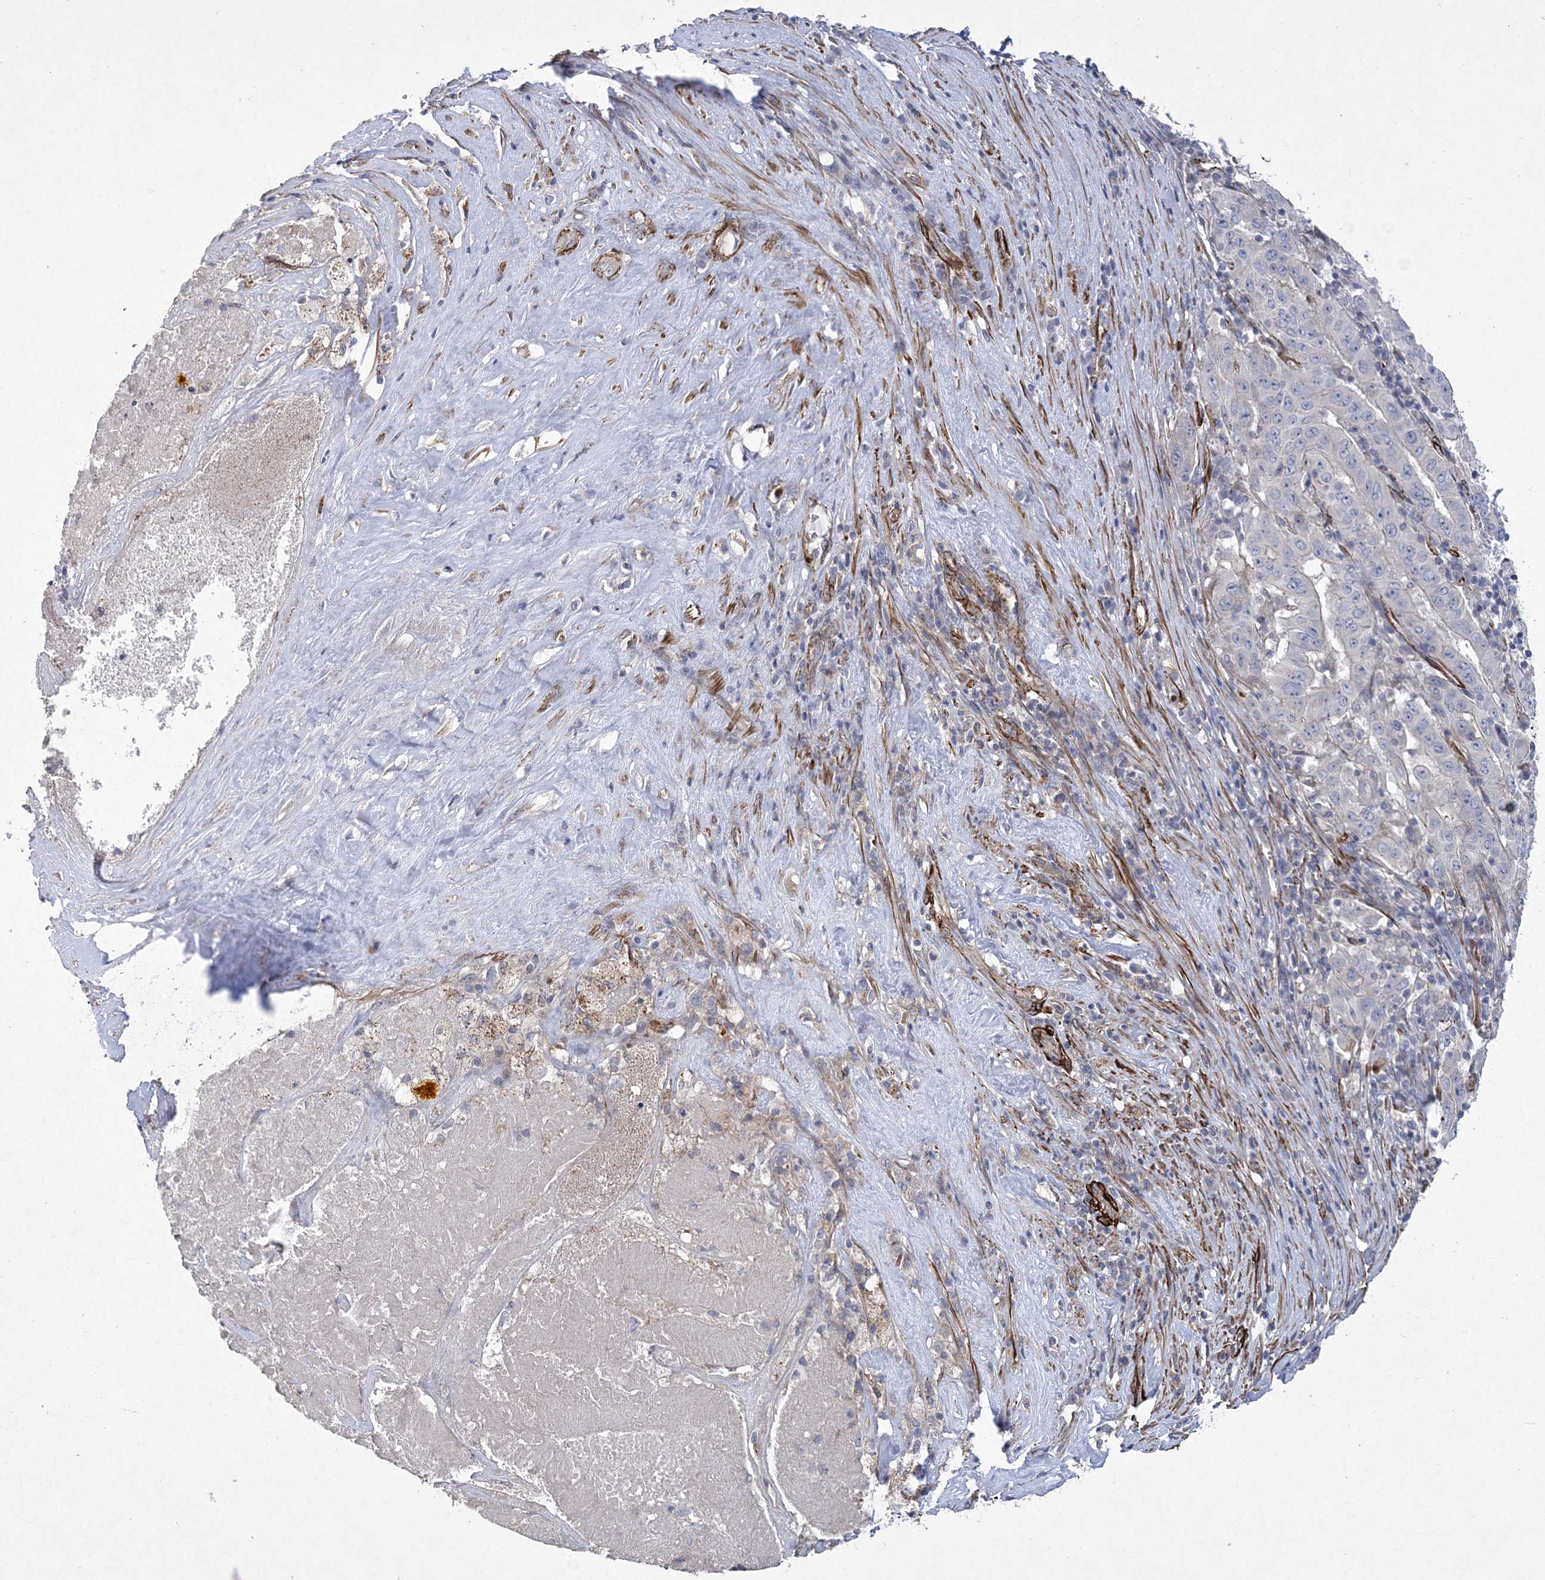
{"staining": {"intensity": "negative", "quantity": "none", "location": "none"}, "tissue": "pancreatic cancer", "cell_type": "Tumor cells", "image_type": "cancer", "snomed": [{"axis": "morphology", "description": "Adenocarcinoma, NOS"}, {"axis": "topography", "description": "Pancreas"}], "caption": "This is an immunohistochemistry (IHC) image of adenocarcinoma (pancreatic). There is no staining in tumor cells.", "gene": "ARSJ", "patient": {"sex": "male", "age": 63}}